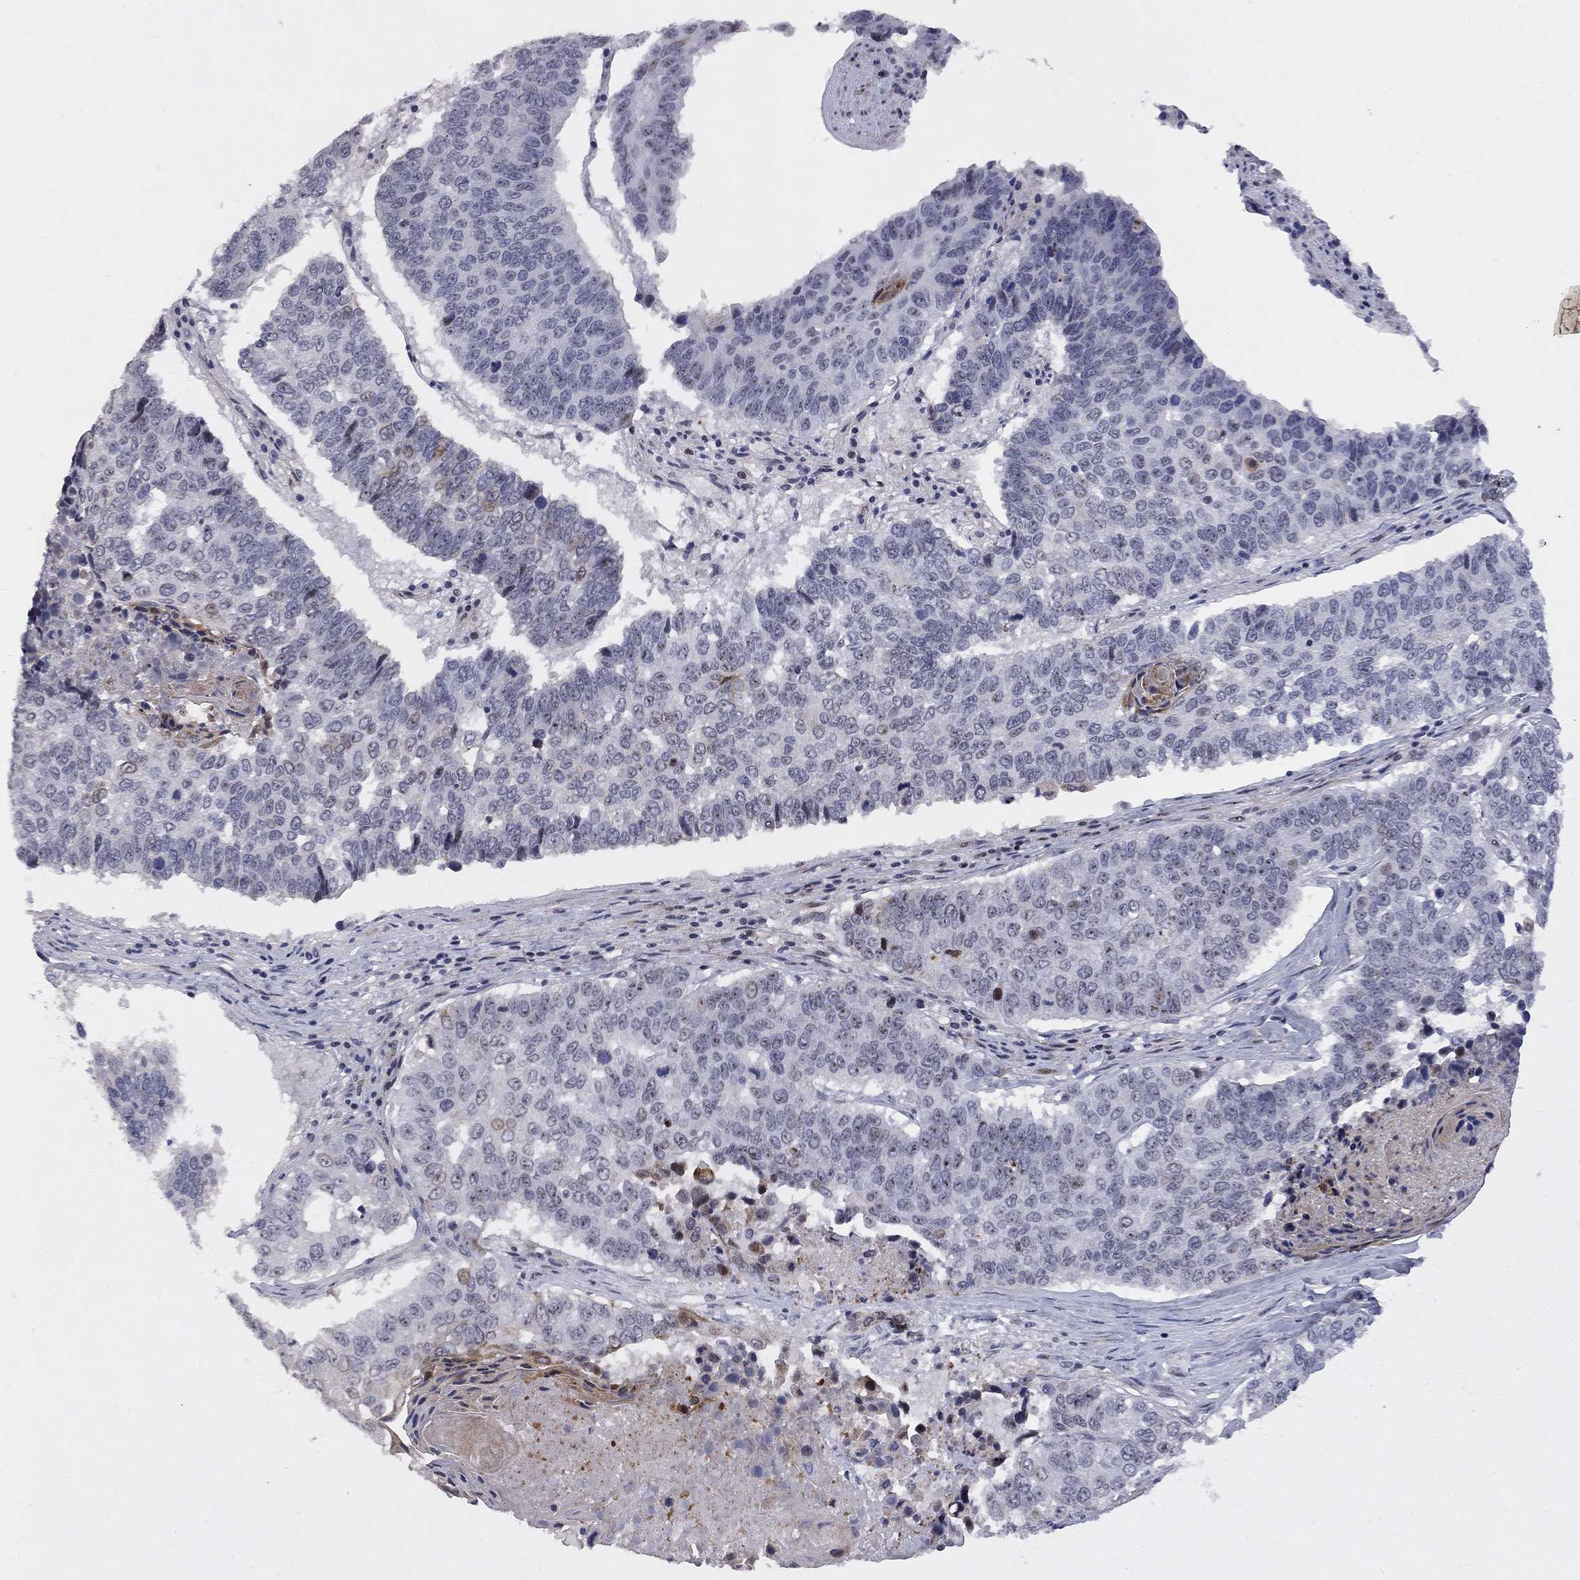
{"staining": {"intensity": "negative", "quantity": "none", "location": "none"}, "tissue": "lung cancer", "cell_type": "Tumor cells", "image_type": "cancer", "snomed": [{"axis": "morphology", "description": "Squamous cell carcinoma, NOS"}, {"axis": "topography", "description": "Lung"}], "caption": "DAB (3,3'-diaminobenzidine) immunohistochemical staining of human lung squamous cell carcinoma reveals no significant expression in tumor cells. (DAB IHC with hematoxylin counter stain).", "gene": "DHX33", "patient": {"sex": "male", "age": 73}}